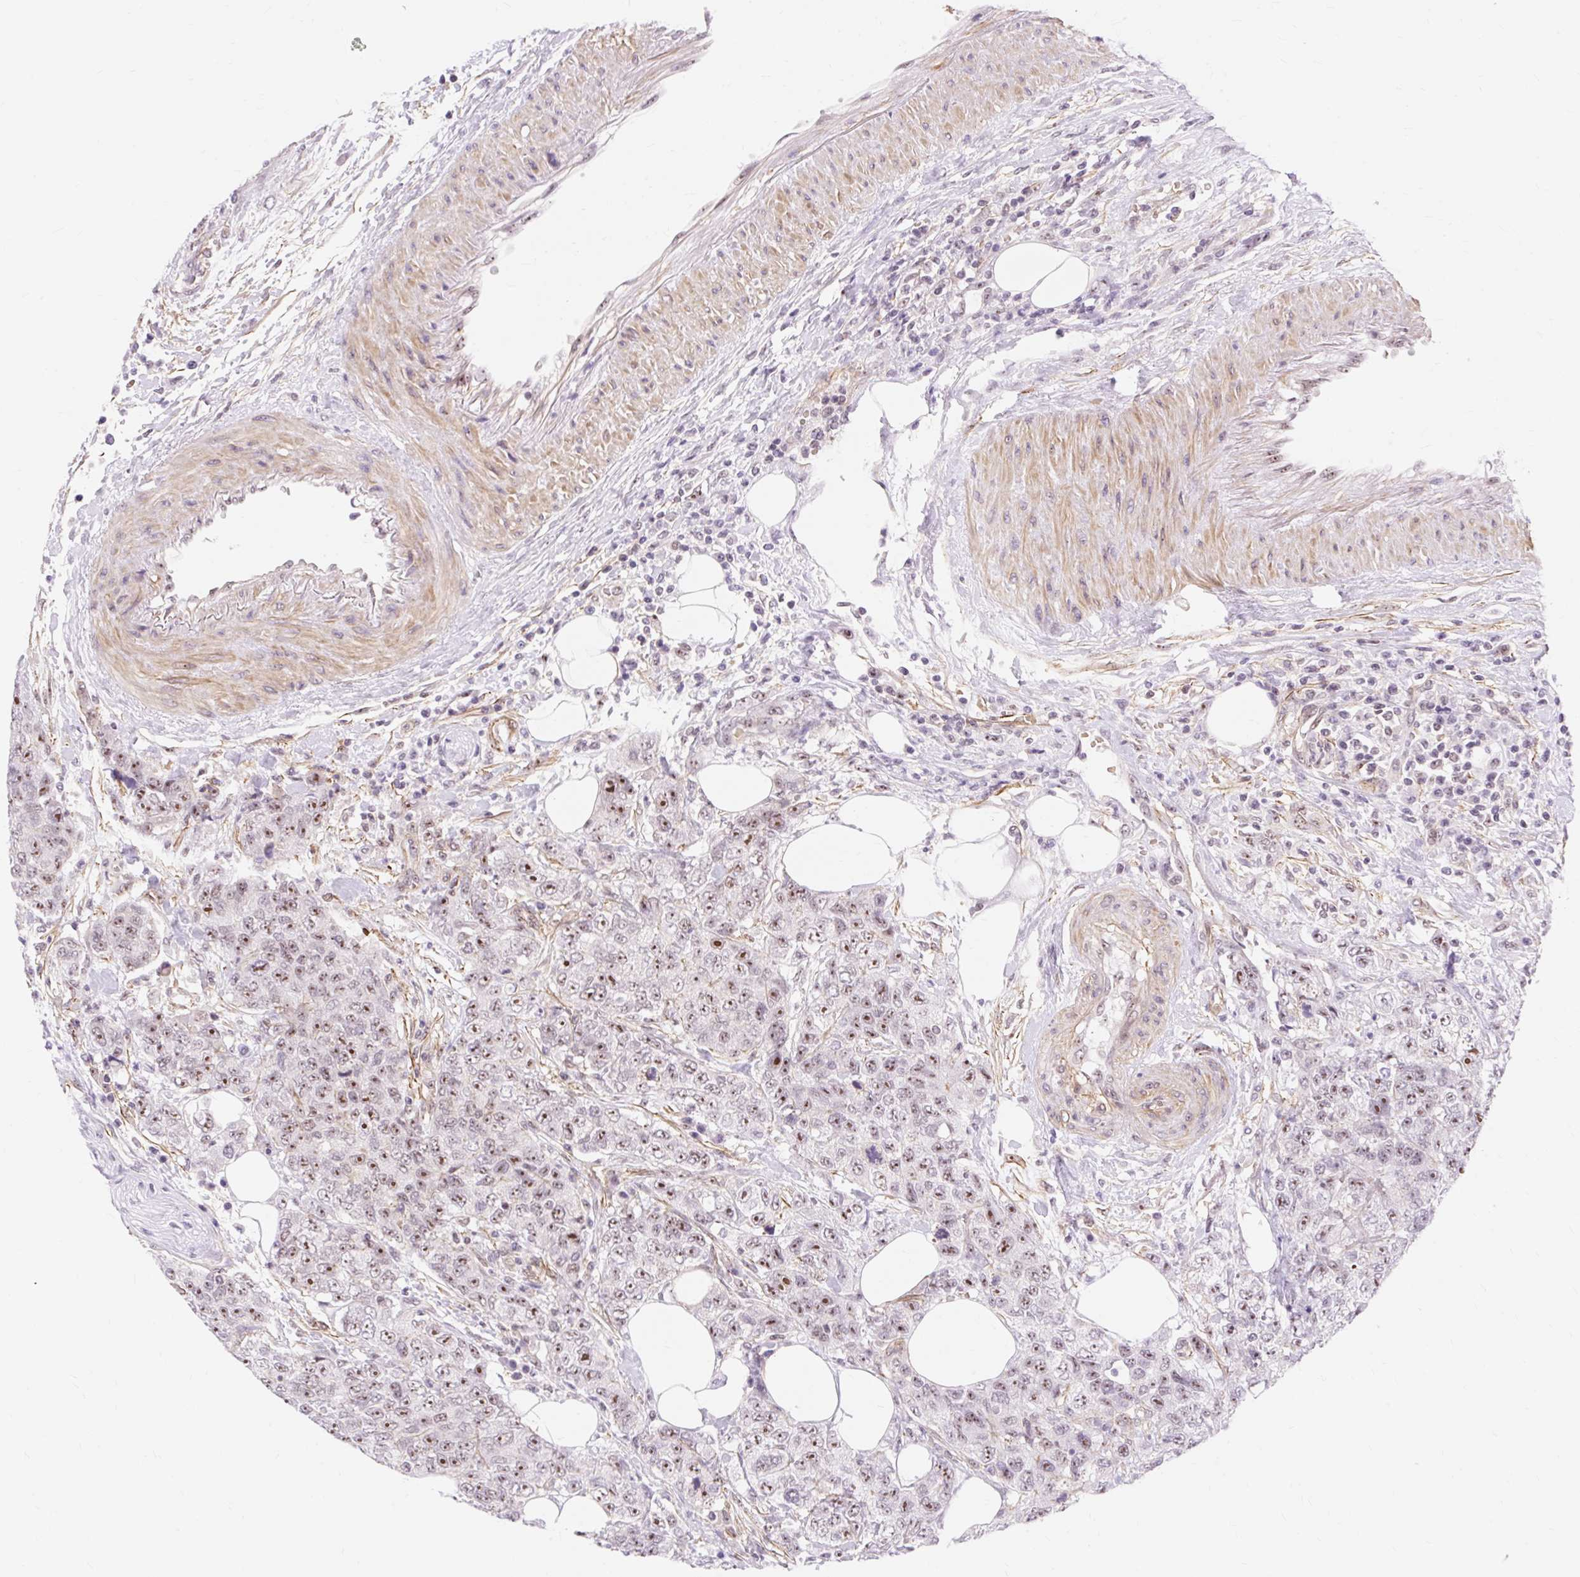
{"staining": {"intensity": "moderate", "quantity": ">75%", "location": "nuclear"}, "tissue": "urothelial cancer", "cell_type": "Tumor cells", "image_type": "cancer", "snomed": [{"axis": "morphology", "description": "Urothelial carcinoma, High grade"}, {"axis": "topography", "description": "Urinary bladder"}], "caption": "Moderate nuclear expression for a protein is appreciated in approximately >75% of tumor cells of urothelial carcinoma (high-grade) using immunohistochemistry.", "gene": "OBP2A", "patient": {"sex": "female", "age": 78}}